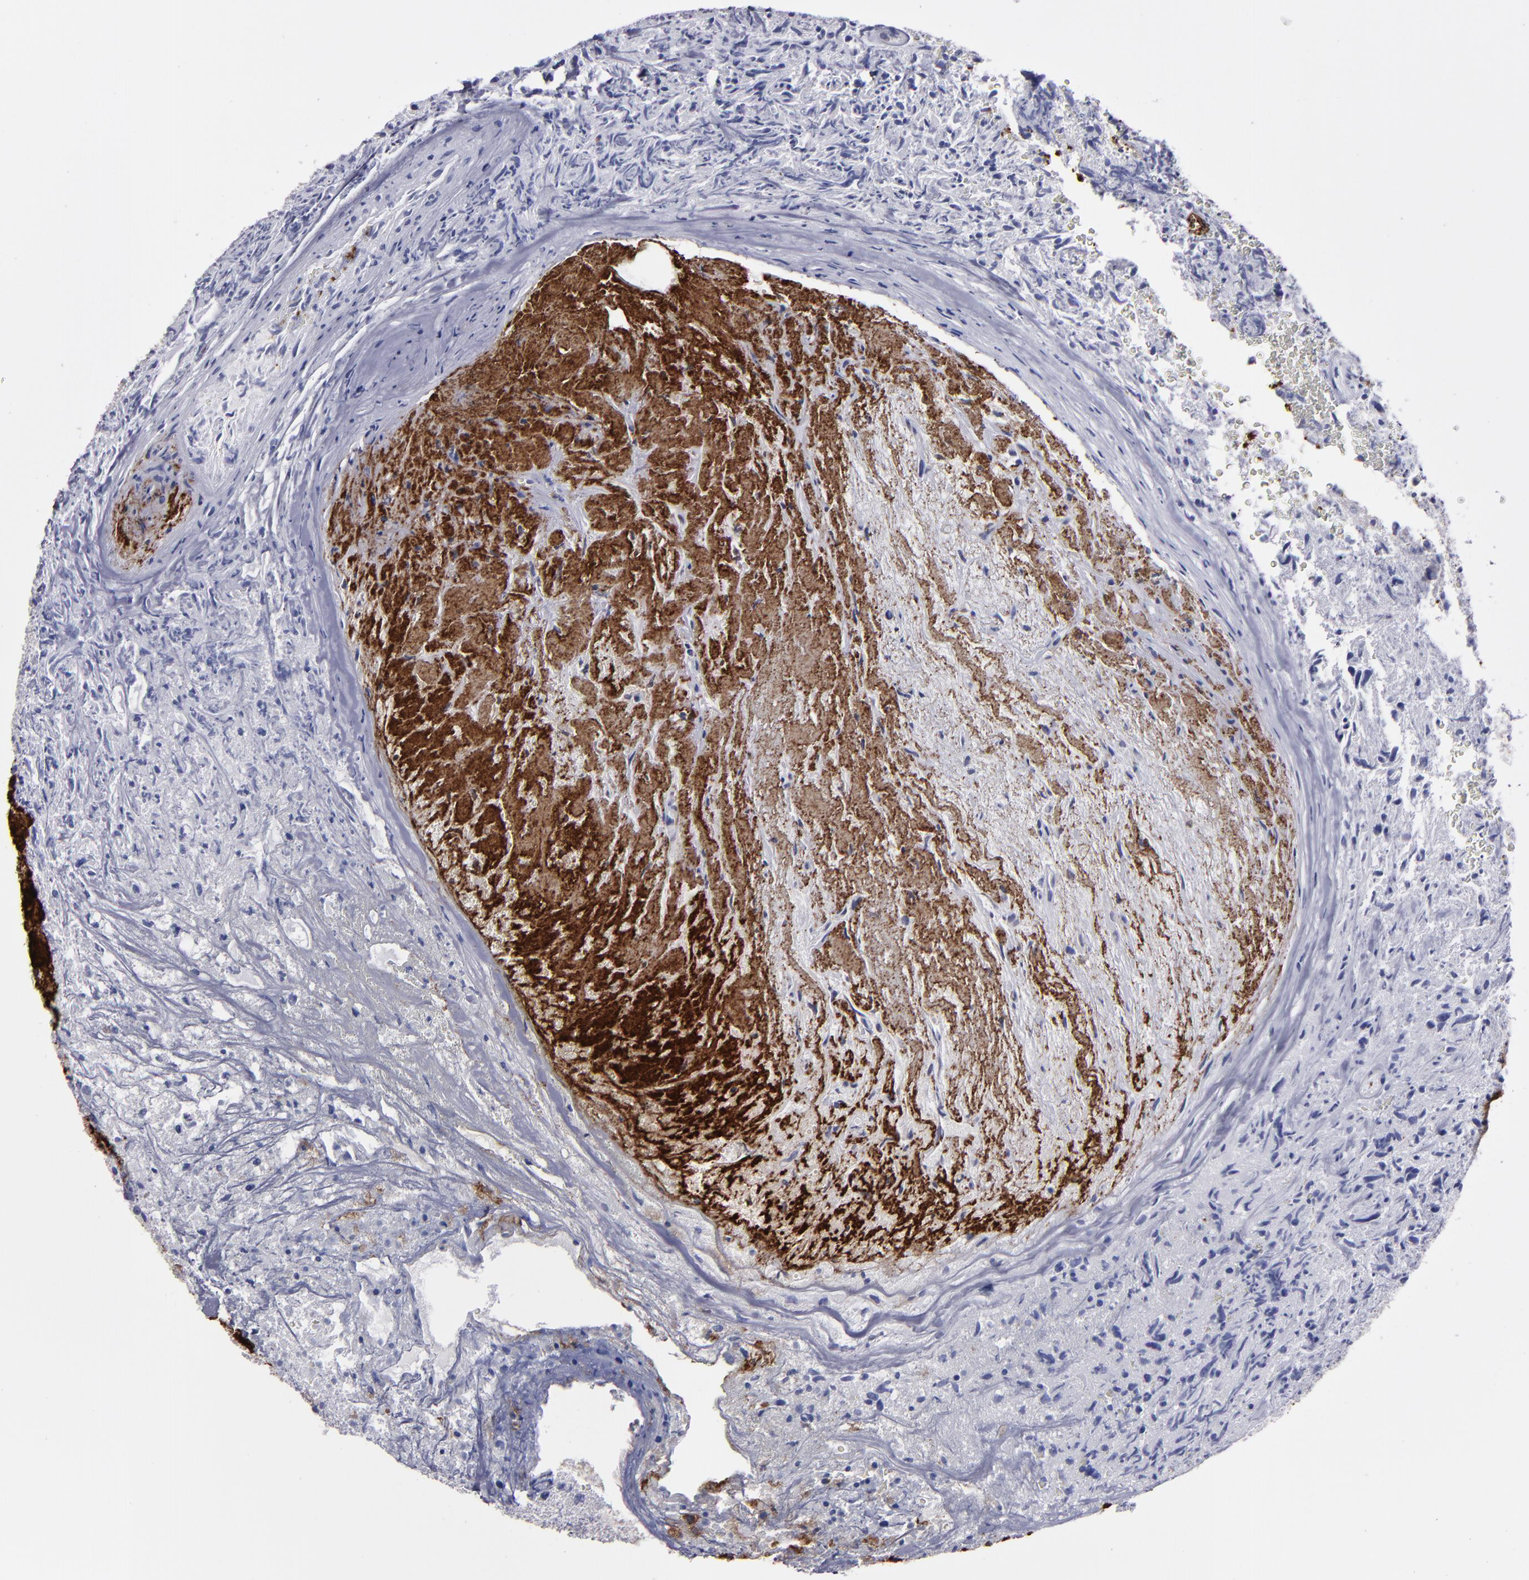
{"staining": {"intensity": "negative", "quantity": "none", "location": "none"}, "tissue": "glioma", "cell_type": "Tumor cells", "image_type": "cancer", "snomed": [{"axis": "morphology", "description": "Normal tissue, NOS"}, {"axis": "morphology", "description": "Glioma, malignant, High grade"}, {"axis": "topography", "description": "Cerebral cortex"}], "caption": "Immunohistochemistry (IHC) histopathology image of neoplastic tissue: human glioma stained with DAB reveals no significant protein expression in tumor cells.", "gene": "CD36", "patient": {"sex": "male", "age": 75}}